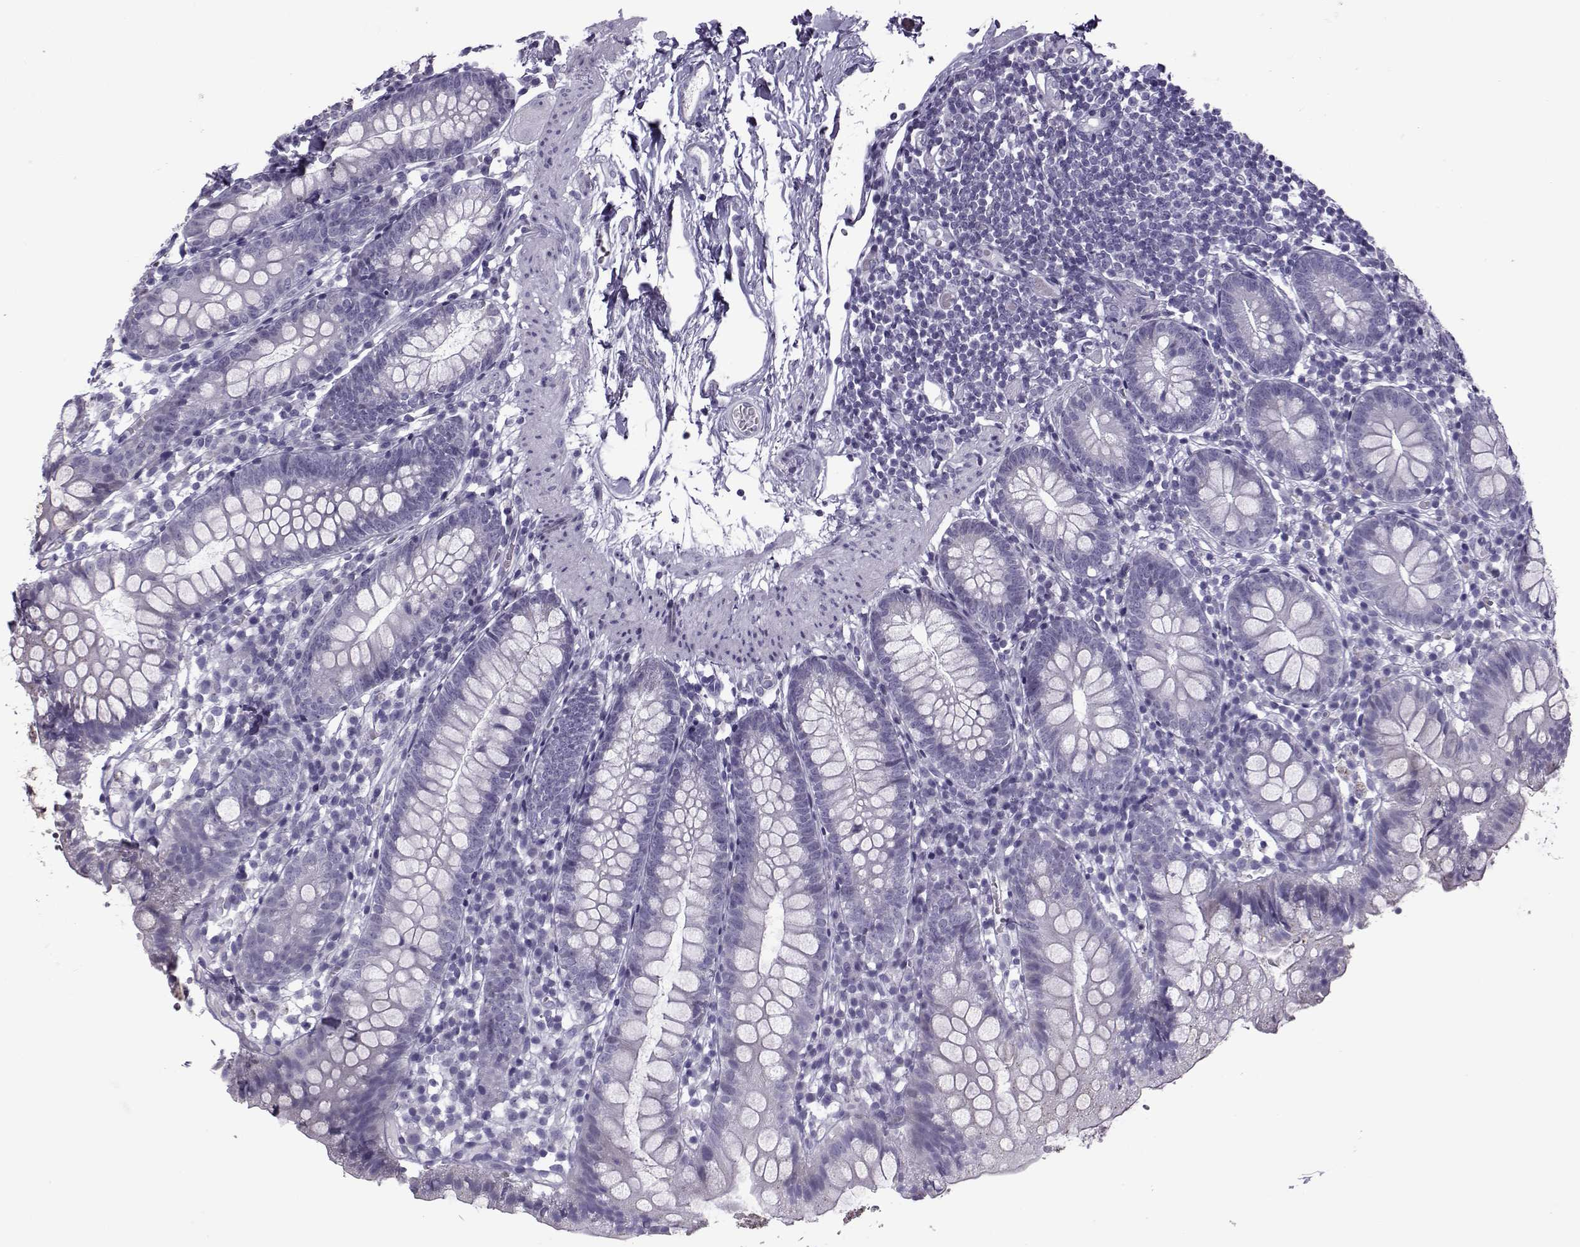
{"staining": {"intensity": "negative", "quantity": "none", "location": "none"}, "tissue": "small intestine", "cell_type": "Glandular cells", "image_type": "normal", "snomed": [{"axis": "morphology", "description": "Normal tissue, NOS"}, {"axis": "topography", "description": "Small intestine"}], "caption": "There is no significant staining in glandular cells of small intestine. (Immunohistochemistry (ihc), brightfield microscopy, high magnification).", "gene": "OIP5", "patient": {"sex": "female", "age": 90}}